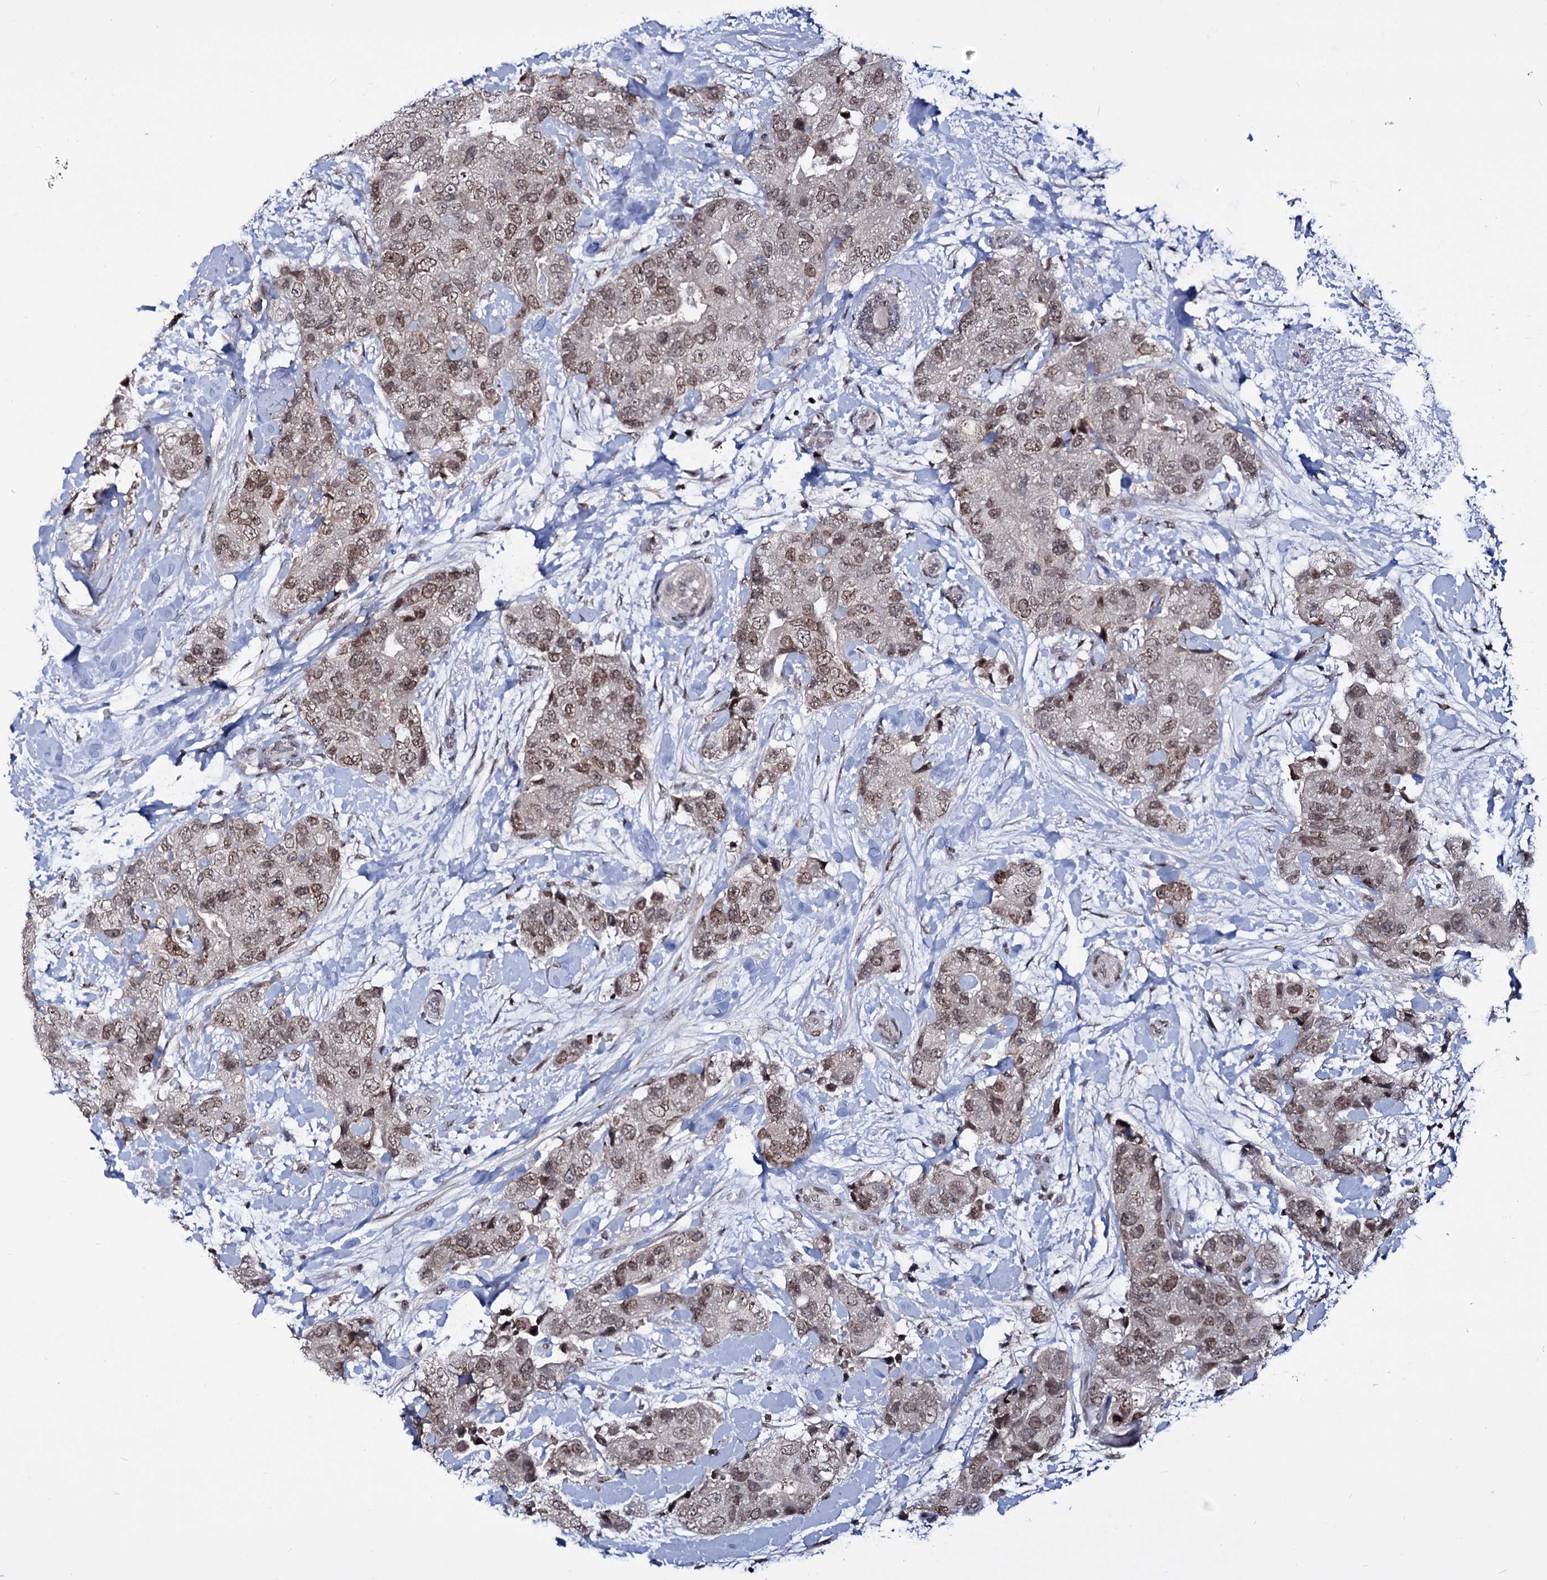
{"staining": {"intensity": "moderate", "quantity": ">75%", "location": "nuclear"}, "tissue": "breast cancer", "cell_type": "Tumor cells", "image_type": "cancer", "snomed": [{"axis": "morphology", "description": "Duct carcinoma"}, {"axis": "topography", "description": "Breast"}], "caption": "Protein staining by immunohistochemistry displays moderate nuclear positivity in about >75% of tumor cells in breast intraductal carcinoma.", "gene": "SMCHD1", "patient": {"sex": "female", "age": 62}}